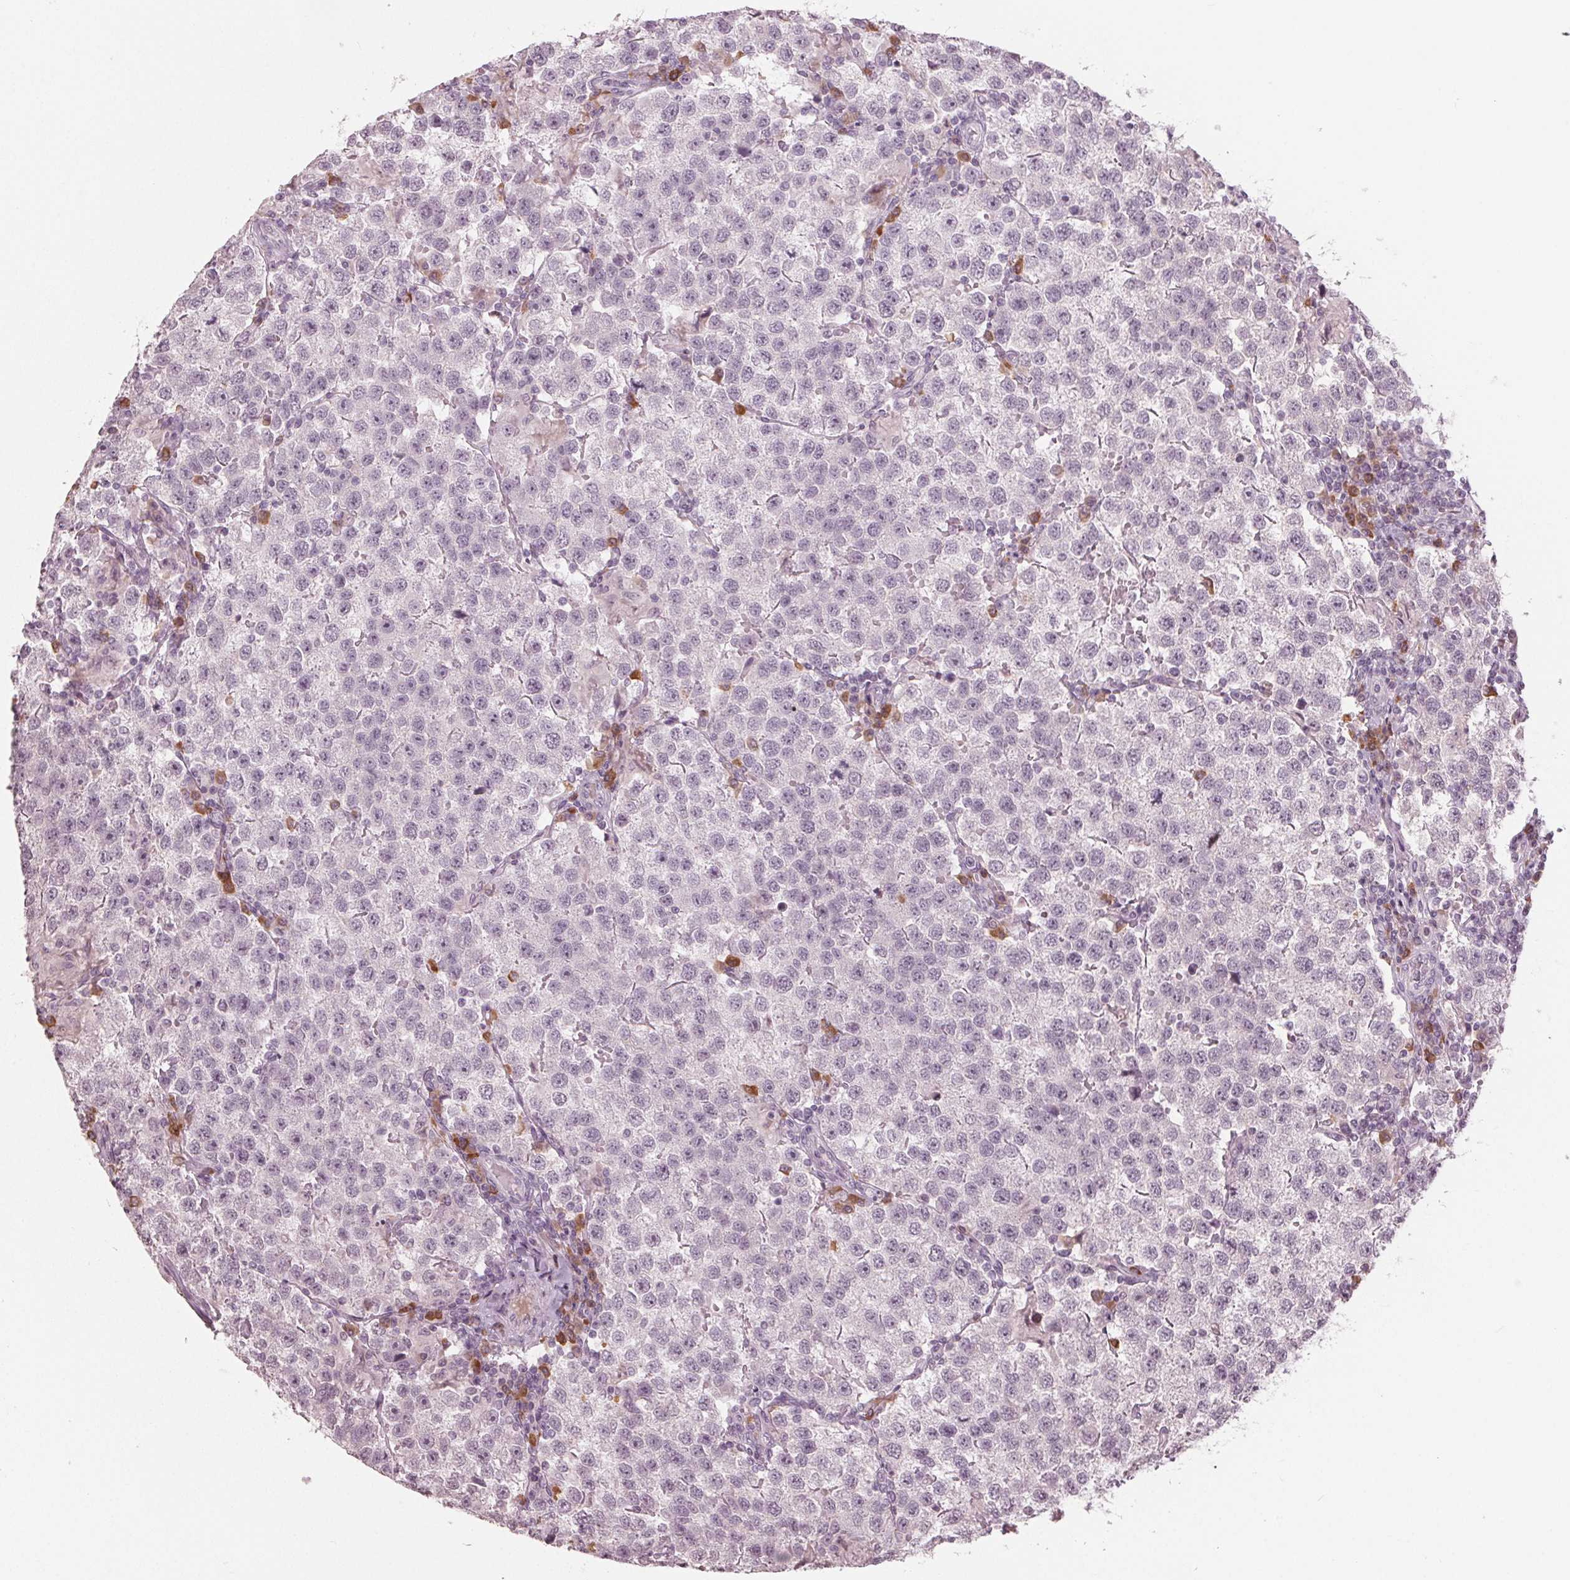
{"staining": {"intensity": "negative", "quantity": "none", "location": "none"}, "tissue": "testis cancer", "cell_type": "Tumor cells", "image_type": "cancer", "snomed": [{"axis": "morphology", "description": "Seminoma, NOS"}, {"axis": "topography", "description": "Testis"}], "caption": "IHC of seminoma (testis) reveals no expression in tumor cells.", "gene": "CXCL16", "patient": {"sex": "male", "age": 37}}